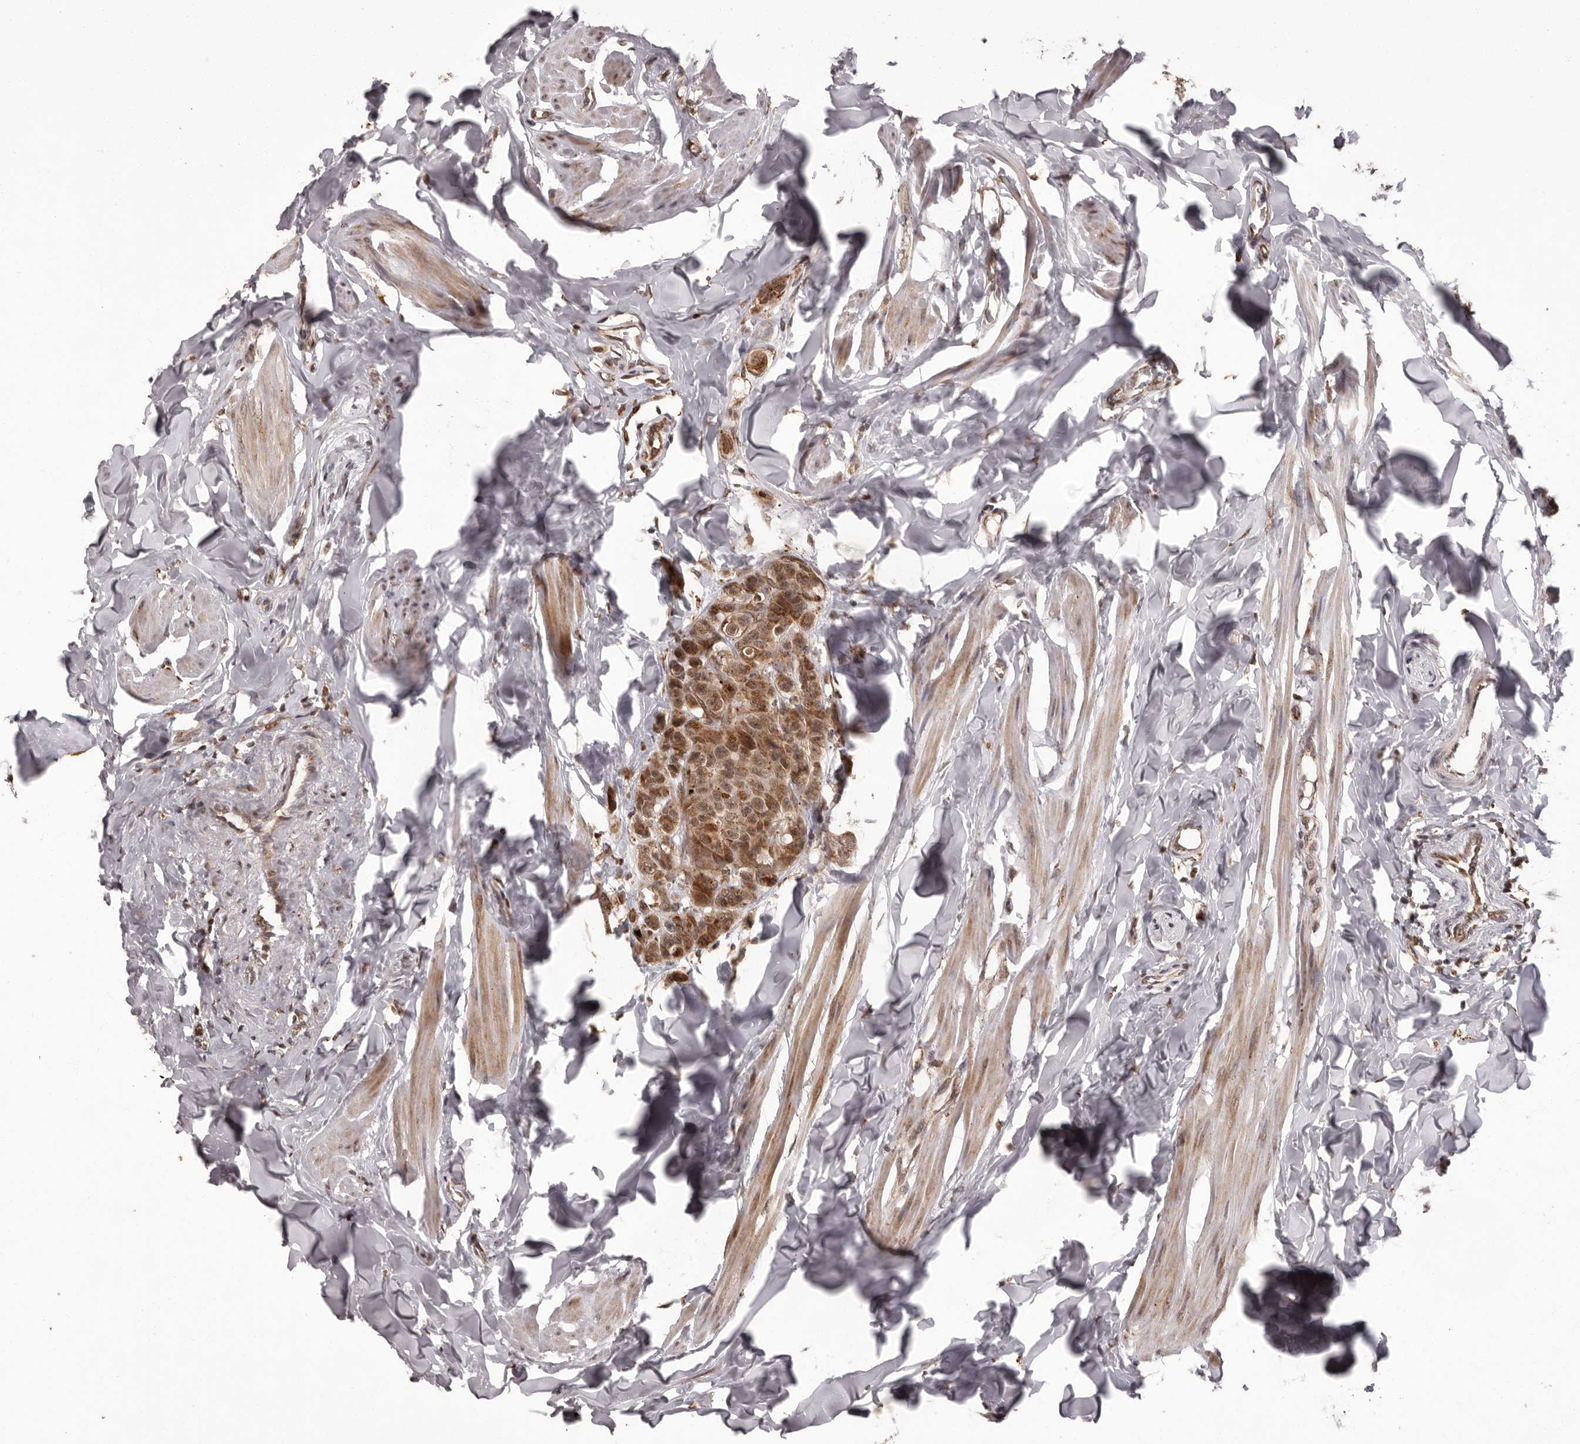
{"staining": {"intensity": "moderate", "quantity": ">75%", "location": "cytoplasmic/membranous,nuclear"}, "tissue": "breast cancer", "cell_type": "Tumor cells", "image_type": "cancer", "snomed": [{"axis": "morphology", "description": "Duct carcinoma"}, {"axis": "topography", "description": "Breast"}], "caption": "An immunohistochemistry micrograph of tumor tissue is shown. Protein staining in brown labels moderate cytoplasmic/membranous and nuclear positivity in breast intraductal carcinoma within tumor cells.", "gene": "IL32", "patient": {"sex": "female", "age": 40}}